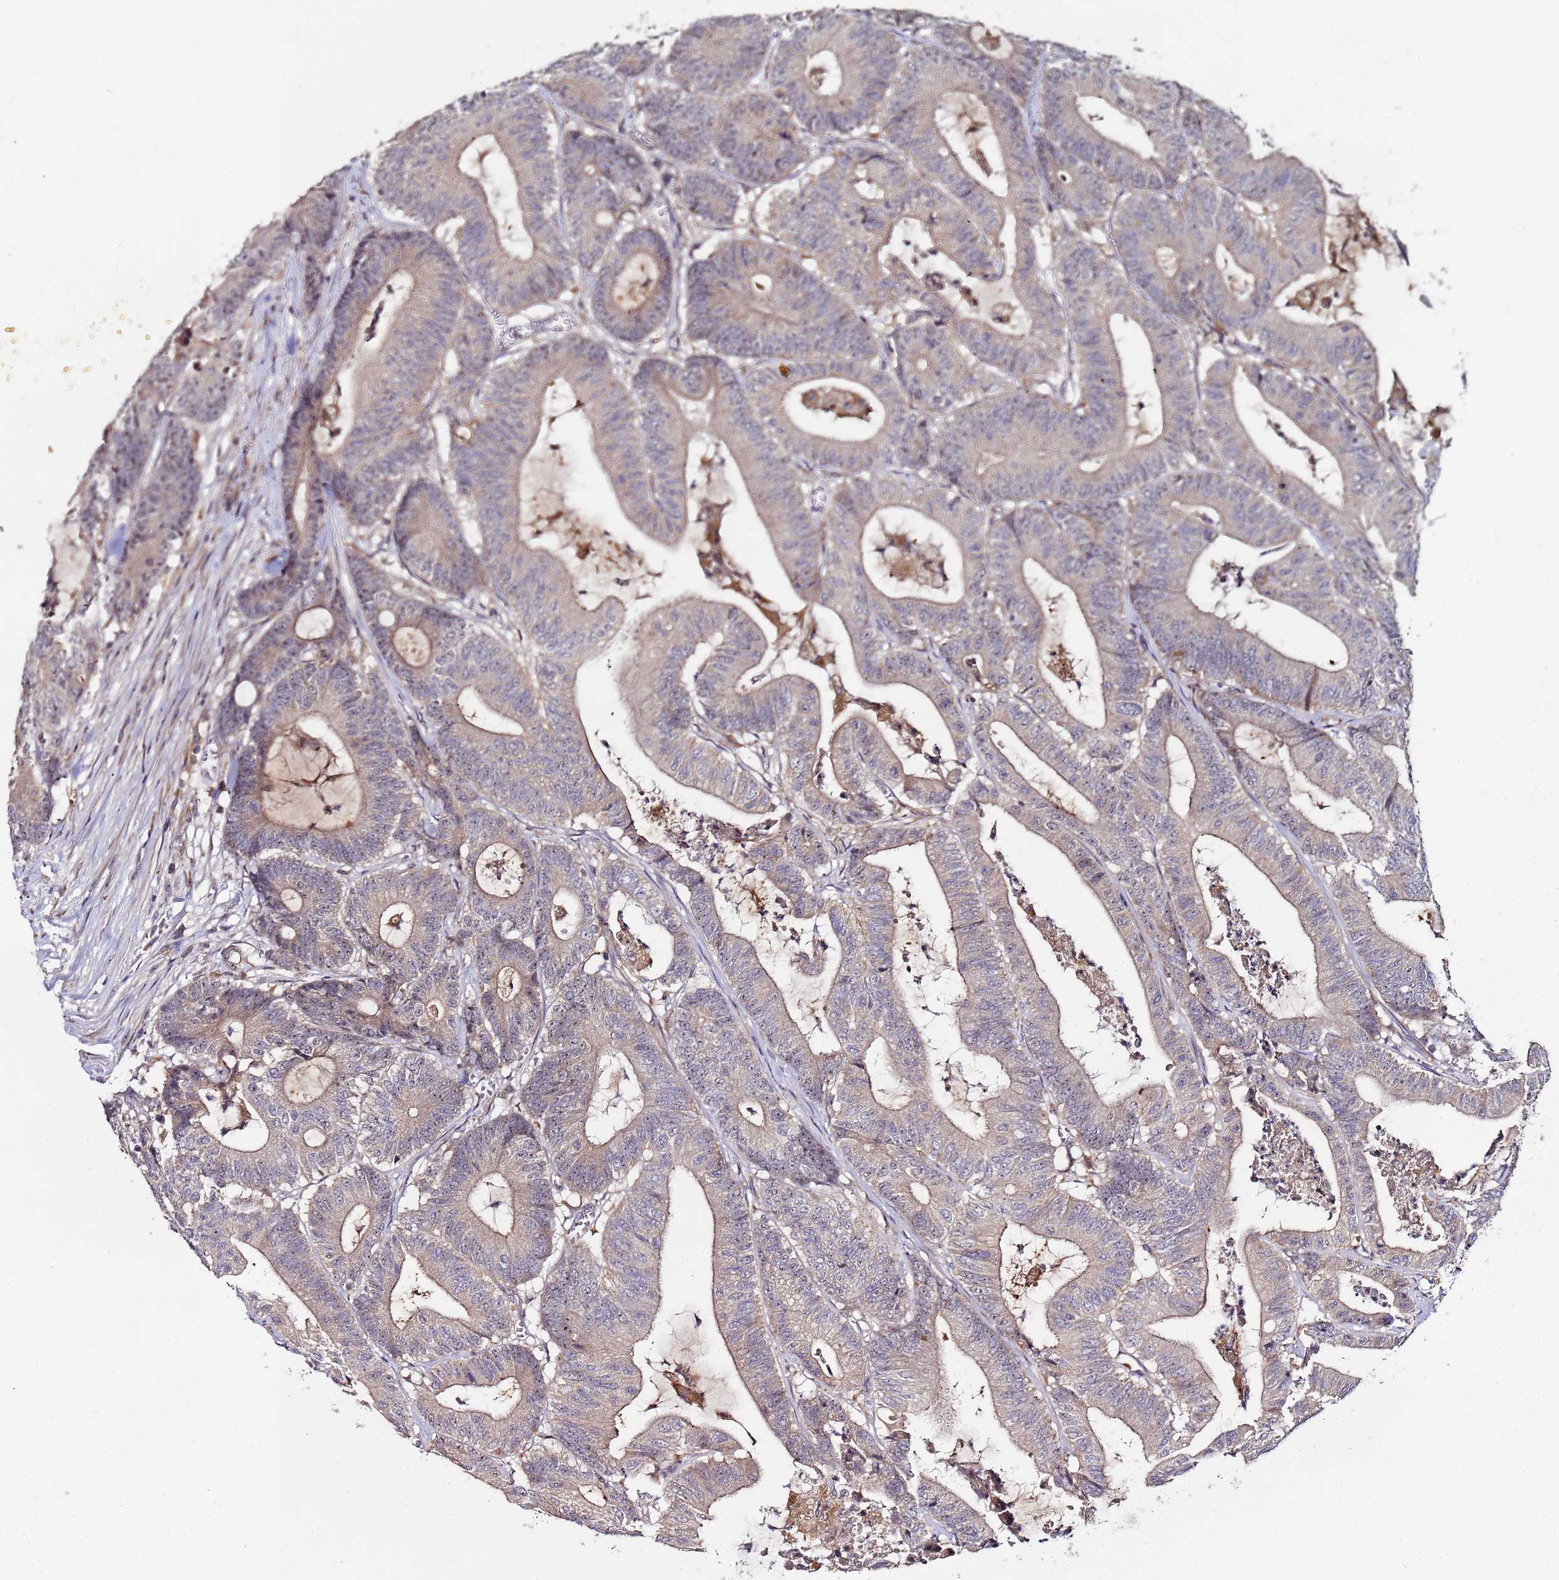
{"staining": {"intensity": "weak", "quantity": "<25%", "location": "cytoplasmic/membranous"}, "tissue": "colorectal cancer", "cell_type": "Tumor cells", "image_type": "cancer", "snomed": [{"axis": "morphology", "description": "Adenocarcinoma, NOS"}, {"axis": "topography", "description": "Colon"}], "caption": "Human colorectal adenocarcinoma stained for a protein using immunohistochemistry (IHC) demonstrates no positivity in tumor cells.", "gene": "KRI1", "patient": {"sex": "female", "age": 84}}